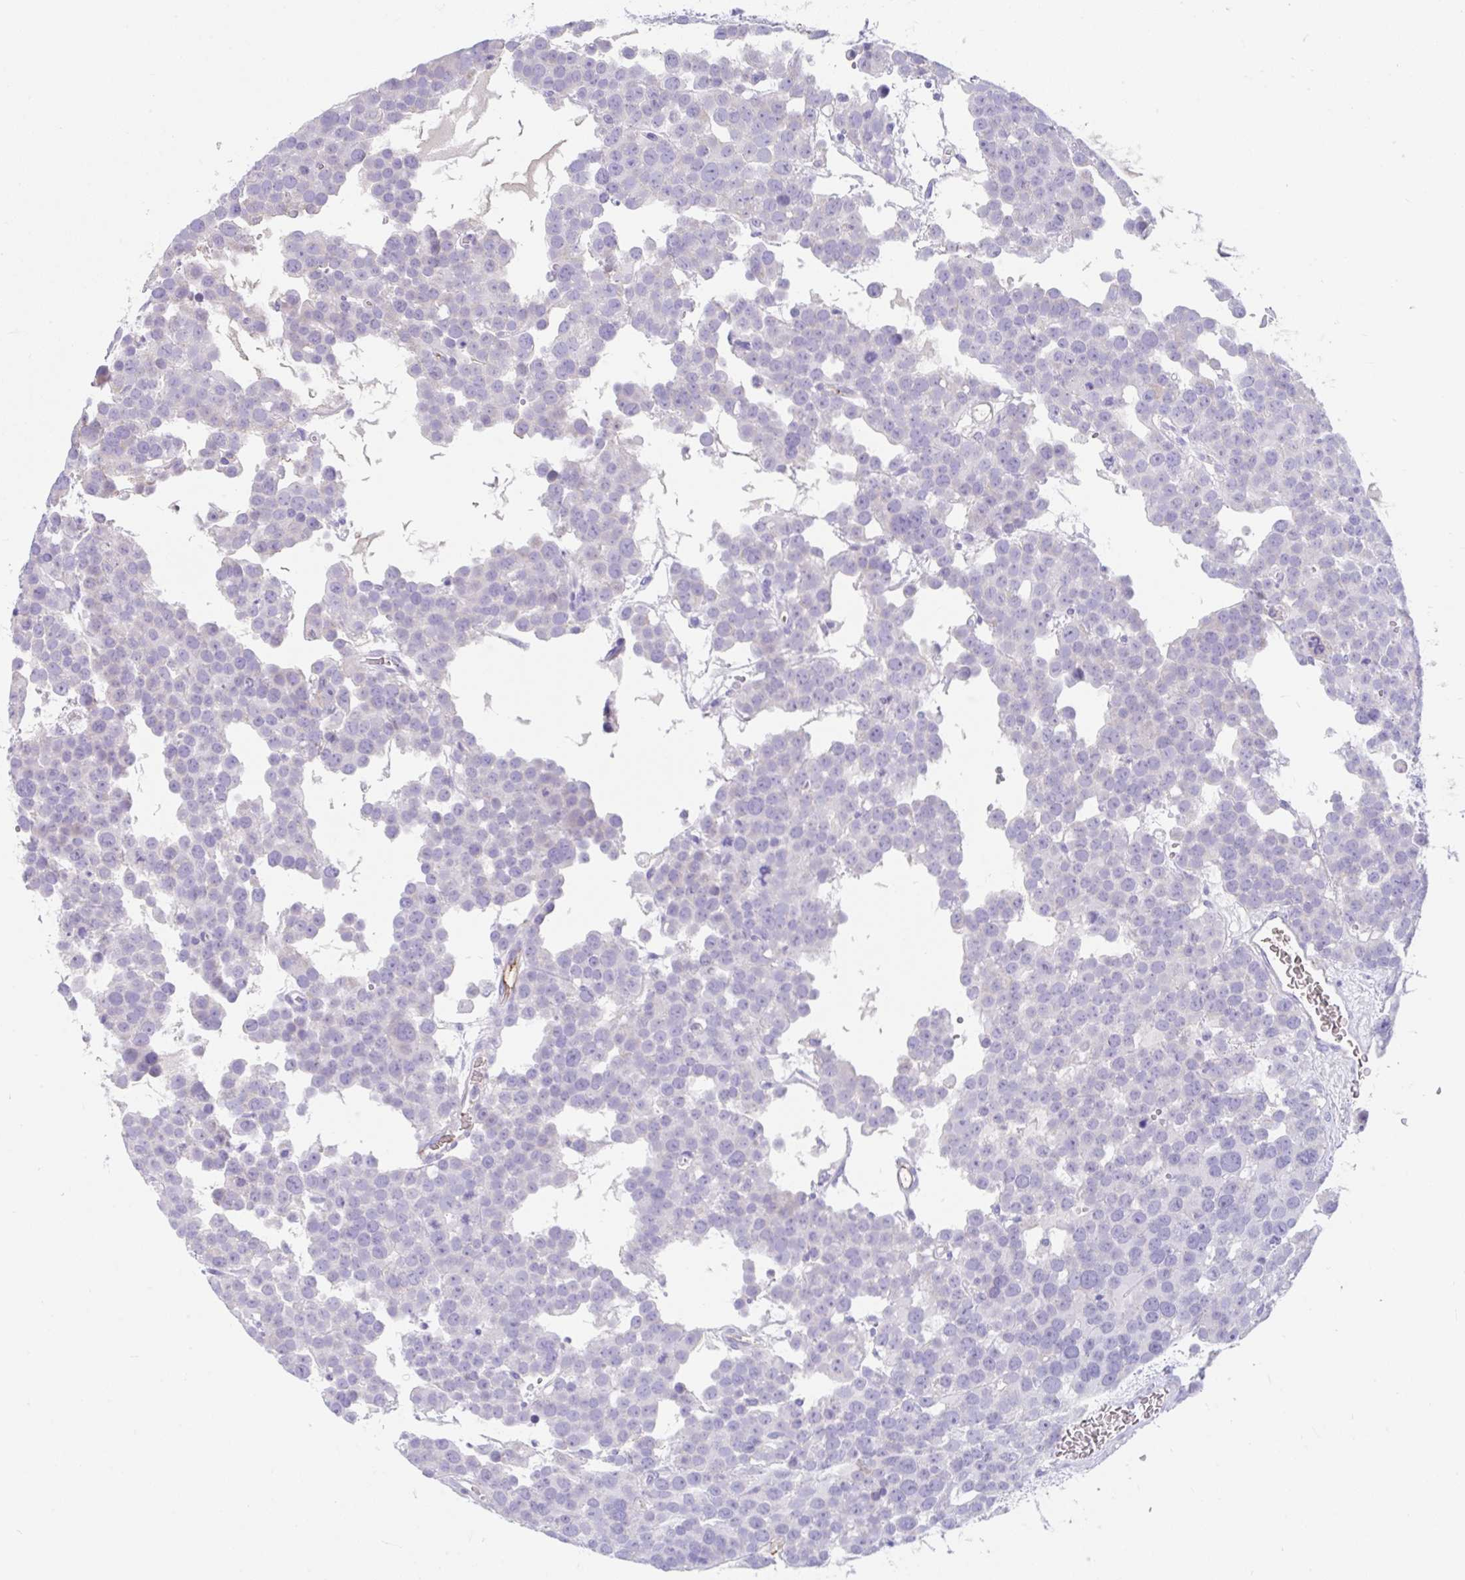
{"staining": {"intensity": "negative", "quantity": "none", "location": "none"}, "tissue": "testis cancer", "cell_type": "Tumor cells", "image_type": "cancer", "snomed": [{"axis": "morphology", "description": "Seminoma, NOS"}, {"axis": "topography", "description": "Testis"}], "caption": "Tumor cells are negative for protein expression in human testis cancer (seminoma).", "gene": "CCSAP", "patient": {"sex": "male", "age": 71}}